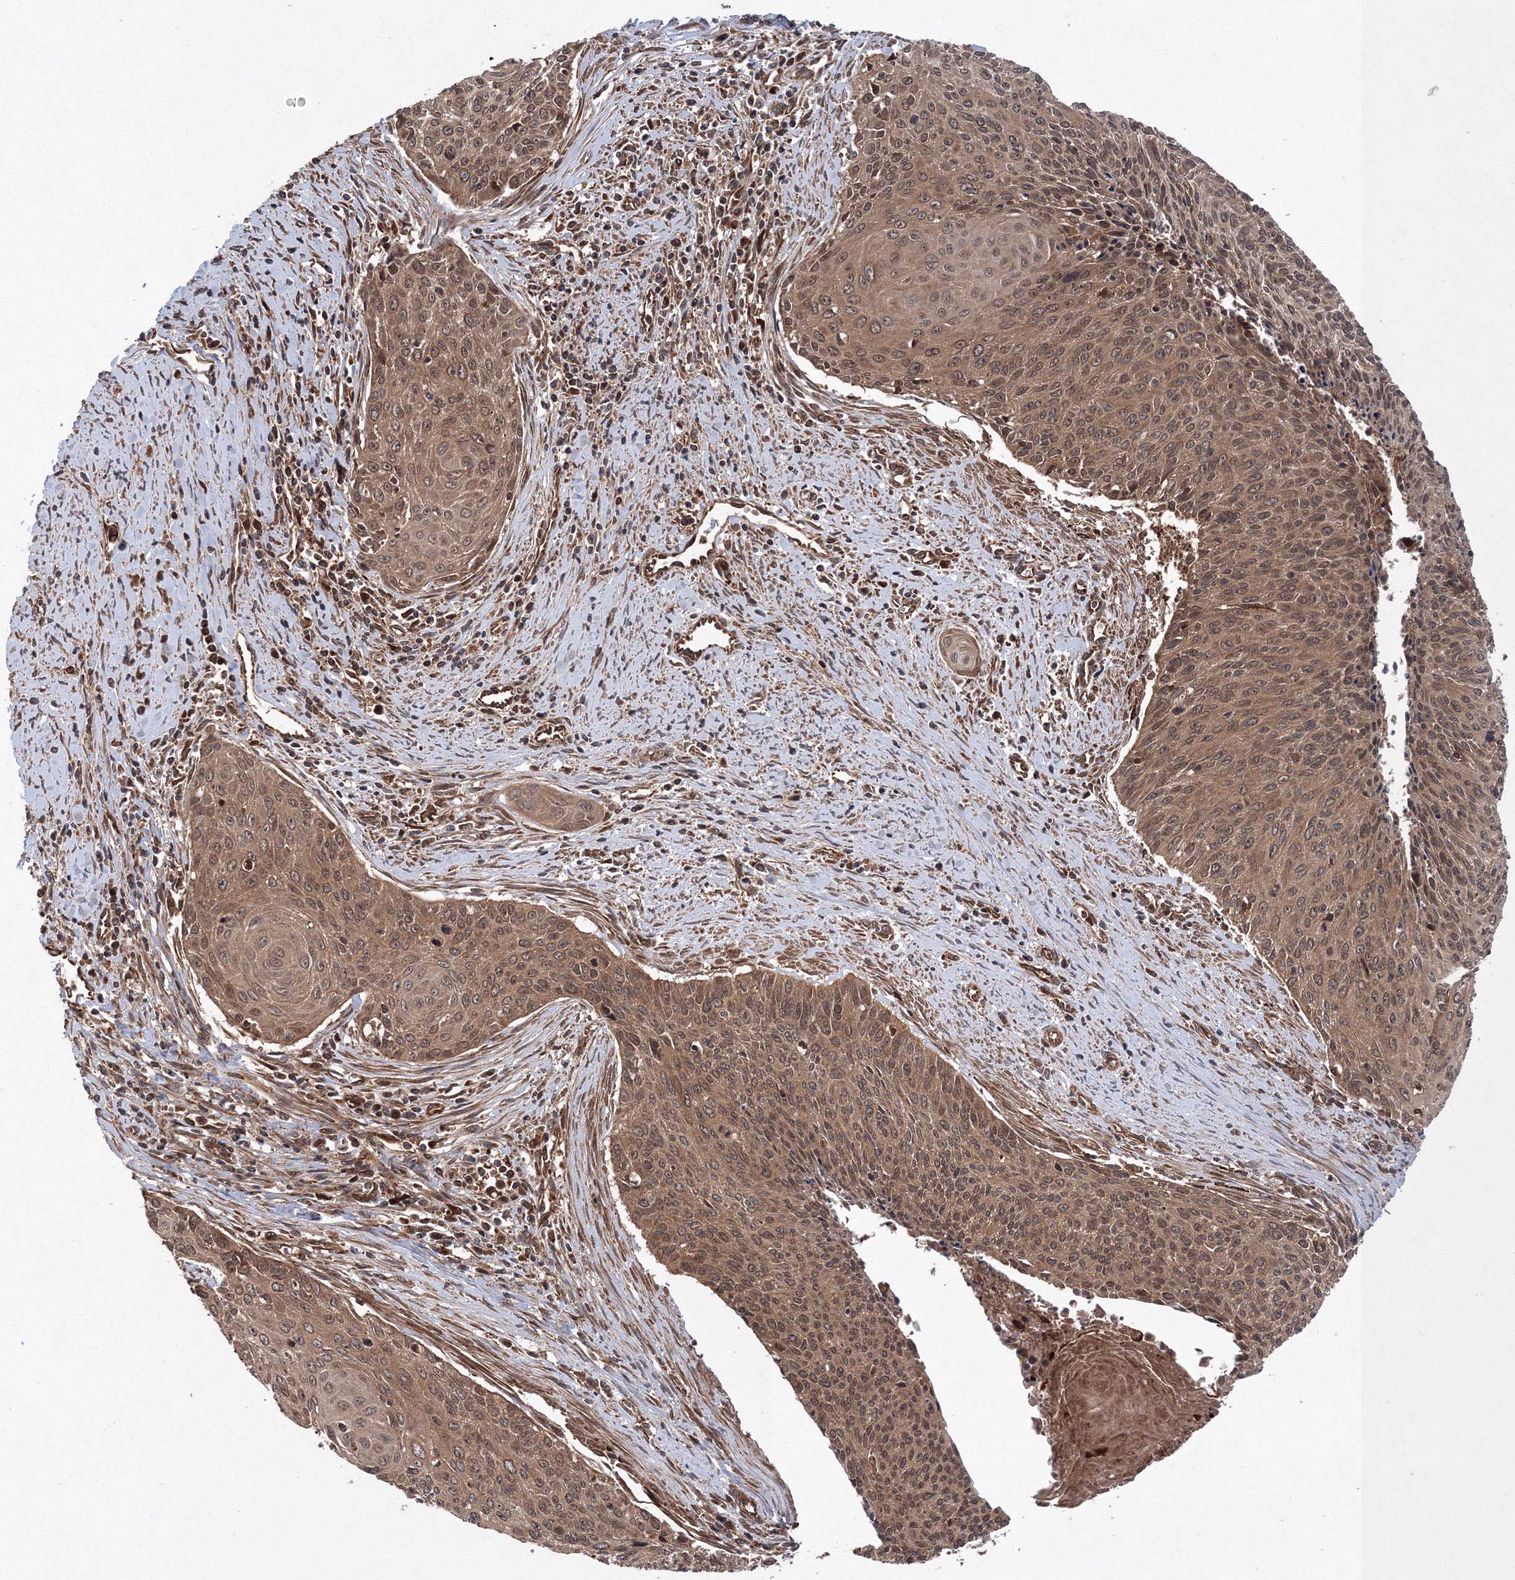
{"staining": {"intensity": "moderate", "quantity": ">75%", "location": "cytoplasmic/membranous"}, "tissue": "cervical cancer", "cell_type": "Tumor cells", "image_type": "cancer", "snomed": [{"axis": "morphology", "description": "Squamous cell carcinoma, NOS"}, {"axis": "topography", "description": "Cervix"}], "caption": "Squamous cell carcinoma (cervical) stained for a protein (brown) displays moderate cytoplasmic/membranous positive expression in approximately >75% of tumor cells.", "gene": "ATG3", "patient": {"sex": "female", "age": 55}}